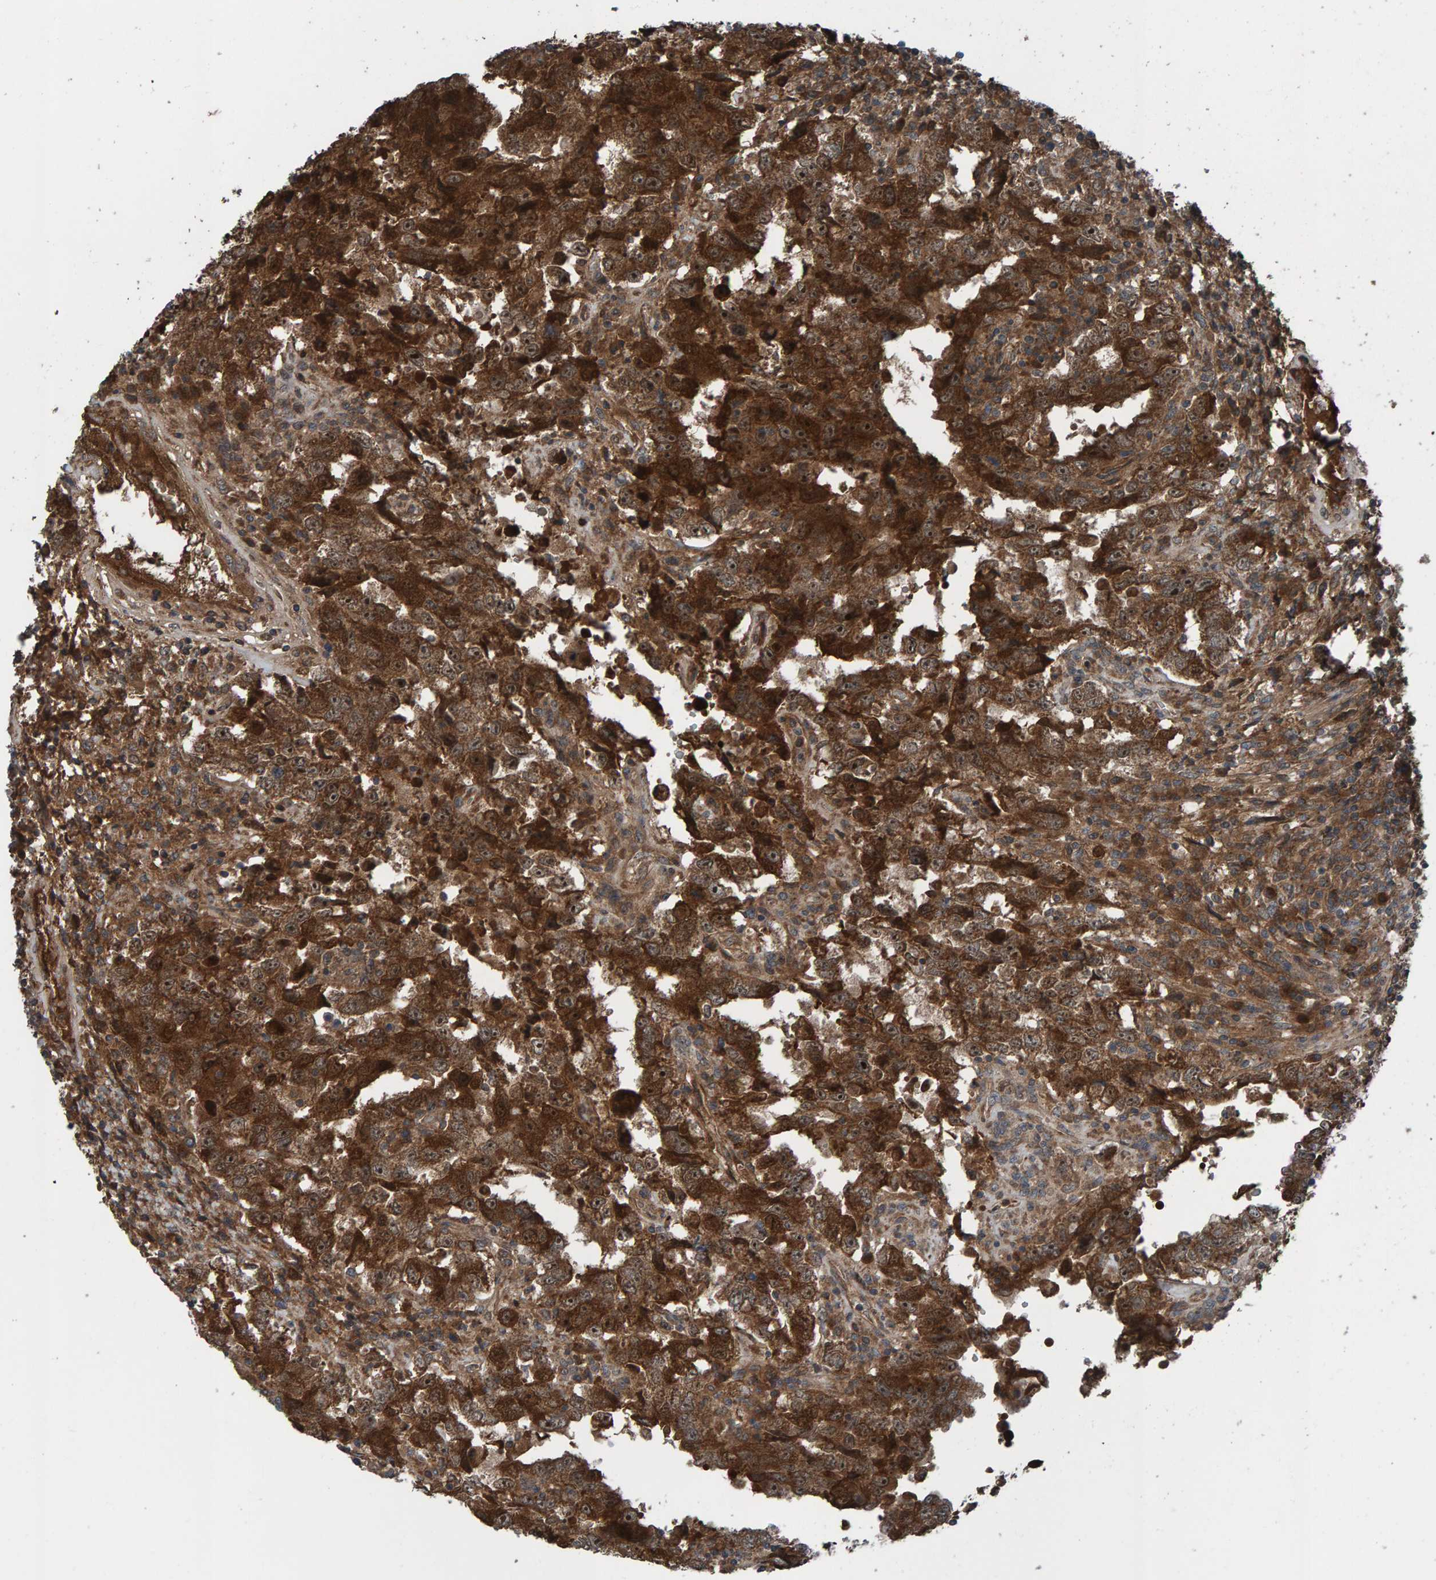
{"staining": {"intensity": "strong", "quantity": ">75%", "location": "cytoplasmic/membranous,nuclear"}, "tissue": "testis cancer", "cell_type": "Tumor cells", "image_type": "cancer", "snomed": [{"axis": "morphology", "description": "Carcinoma, Embryonal, NOS"}, {"axis": "topography", "description": "Testis"}], "caption": "Tumor cells display high levels of strong cytoplasmic/membranous and nuclear expression in approximately >75% of cells in testis embryonal carcinoma.", "gene": "CUEDC1", "patient": {"sex": "male", "age": 26}}